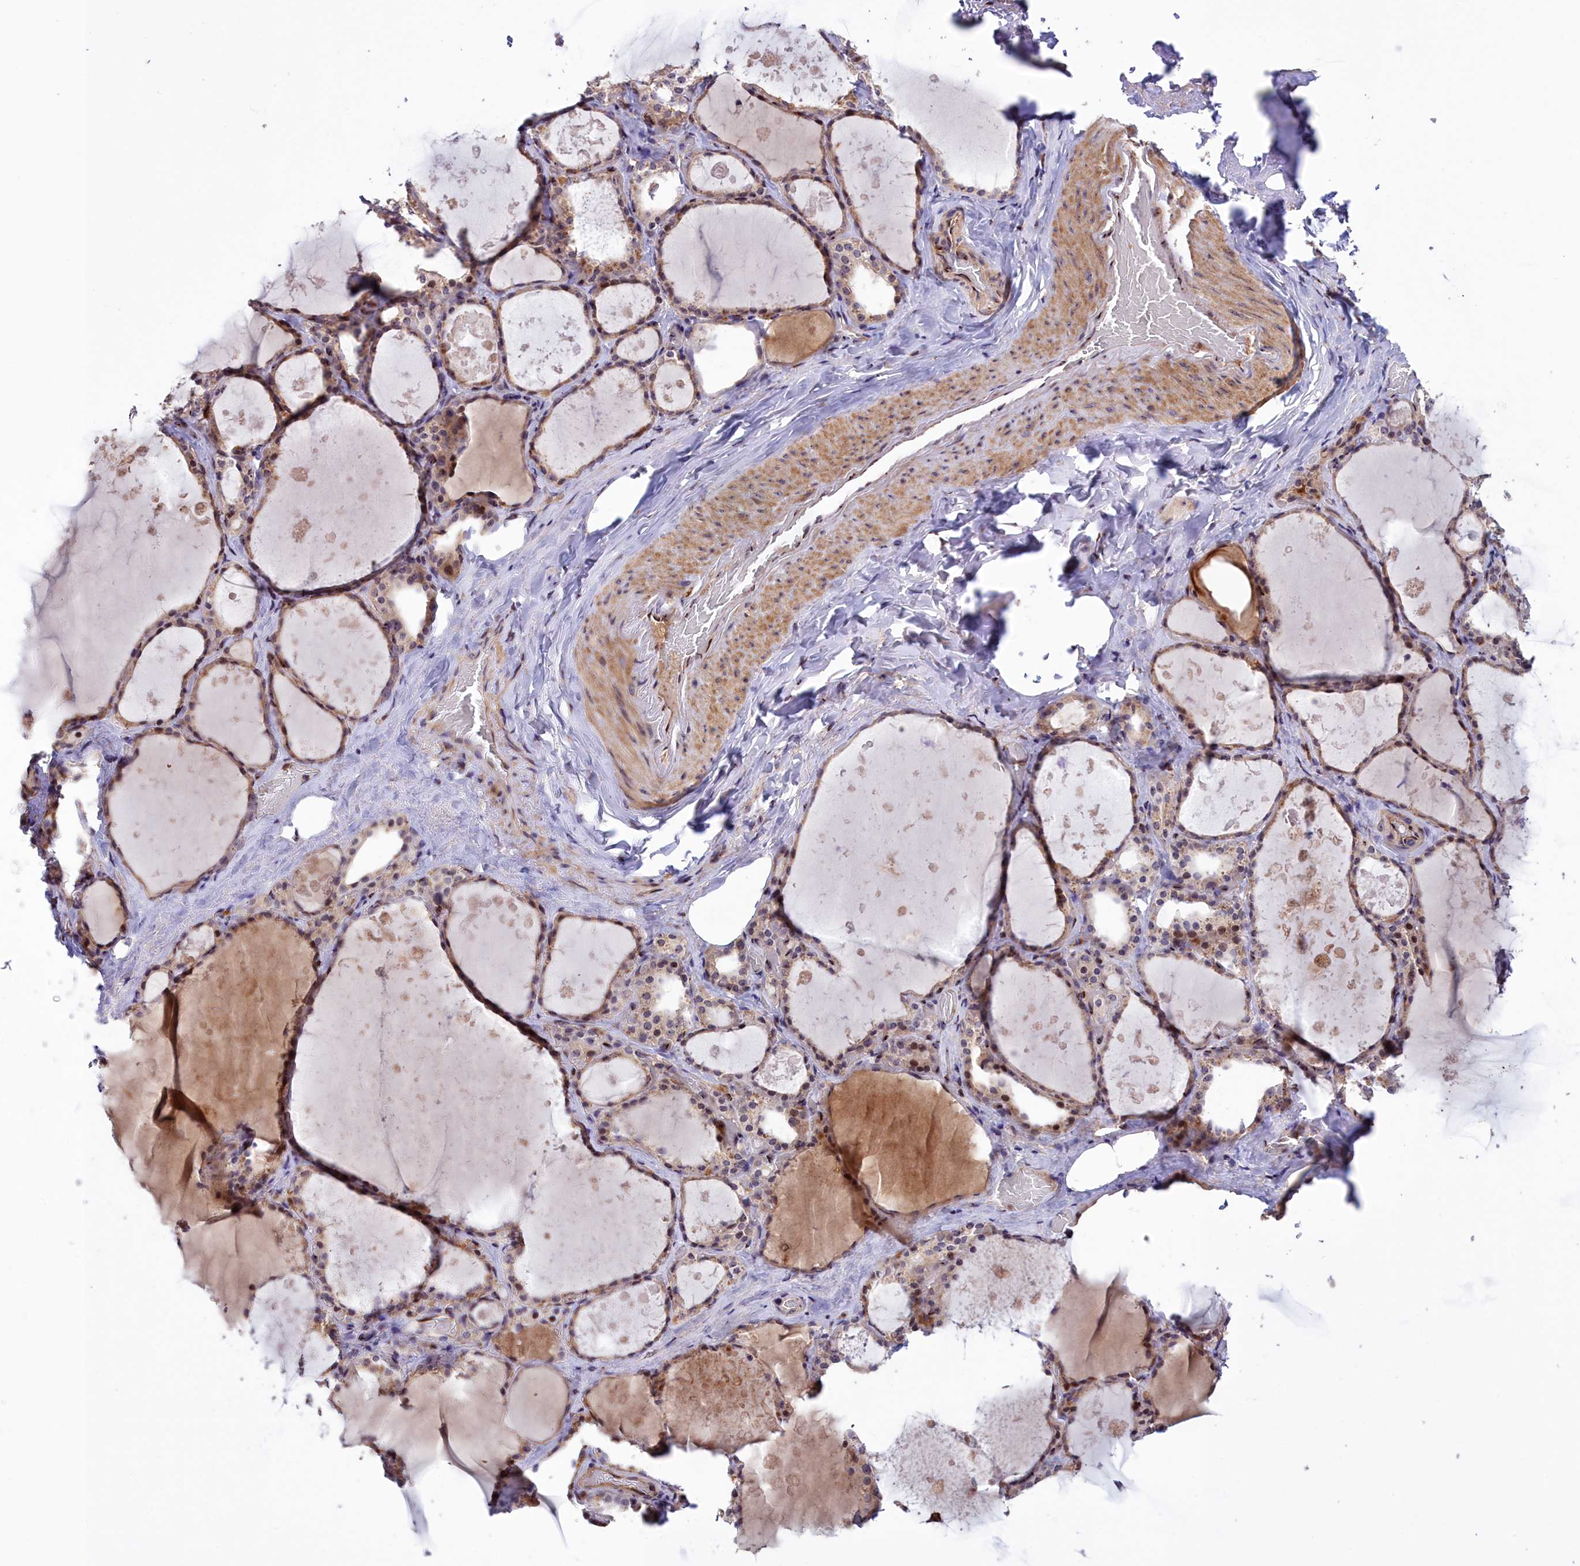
{"staining": {"intensity": "weak", "quantity": "25%-75%", "location": "cytoplasmic/membranous"}, "tissue": "thyroid gland", "cell_type": "Glandular cells", "image_type": "normal", "snomed": [{"axis": "morphology", "description": "Normal tissue, NOS"}, {"axis": "topography", "description": "Thyroid gland"}], "caption": "An IHC image of benign tissue is shown. Protein staining in brown shows weak cytoplasmic/membranous positivity in thyroid gland within glandular cells. Nuclei are stained in blue.", "gene": "NEURL4", "patient": {"sex": "male", "age": 61}}